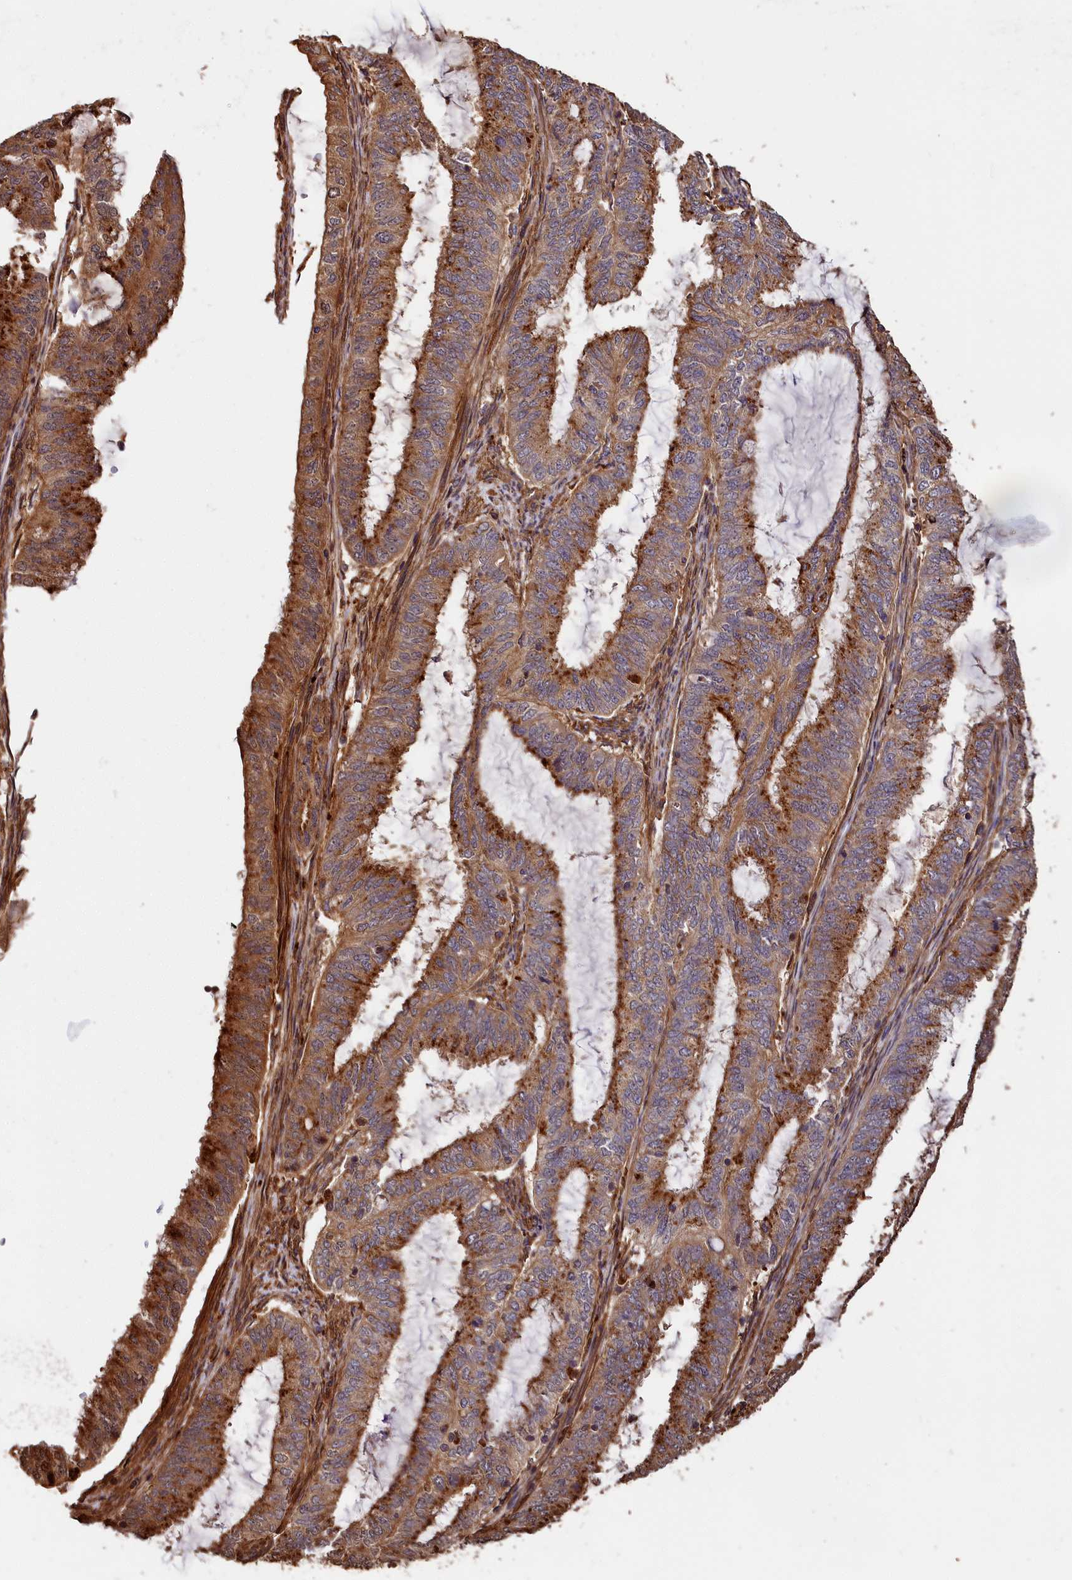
{"staining": {"intensity": "moderate", "quantity": ">75%", "location": "cytoplasmic/membranous"}, "tissue": "endometrial cancer", "cell_type": "Tumor cells", "image_type": "cancer", "snomed": [{"axis": "morphology", "description": "Adenocarcinoma, NOS"}, {"axis": "topography", "description": "Endometrium"}], "caption": "Immunohistochemical staining of human adenocarcinoma (endometrial) displays medium levels of moderate cytoplasmic/membranous expression in about >75% of tumor cells.", "gene": "MMP15", "patient": {"sex": "female", "age": 51}}